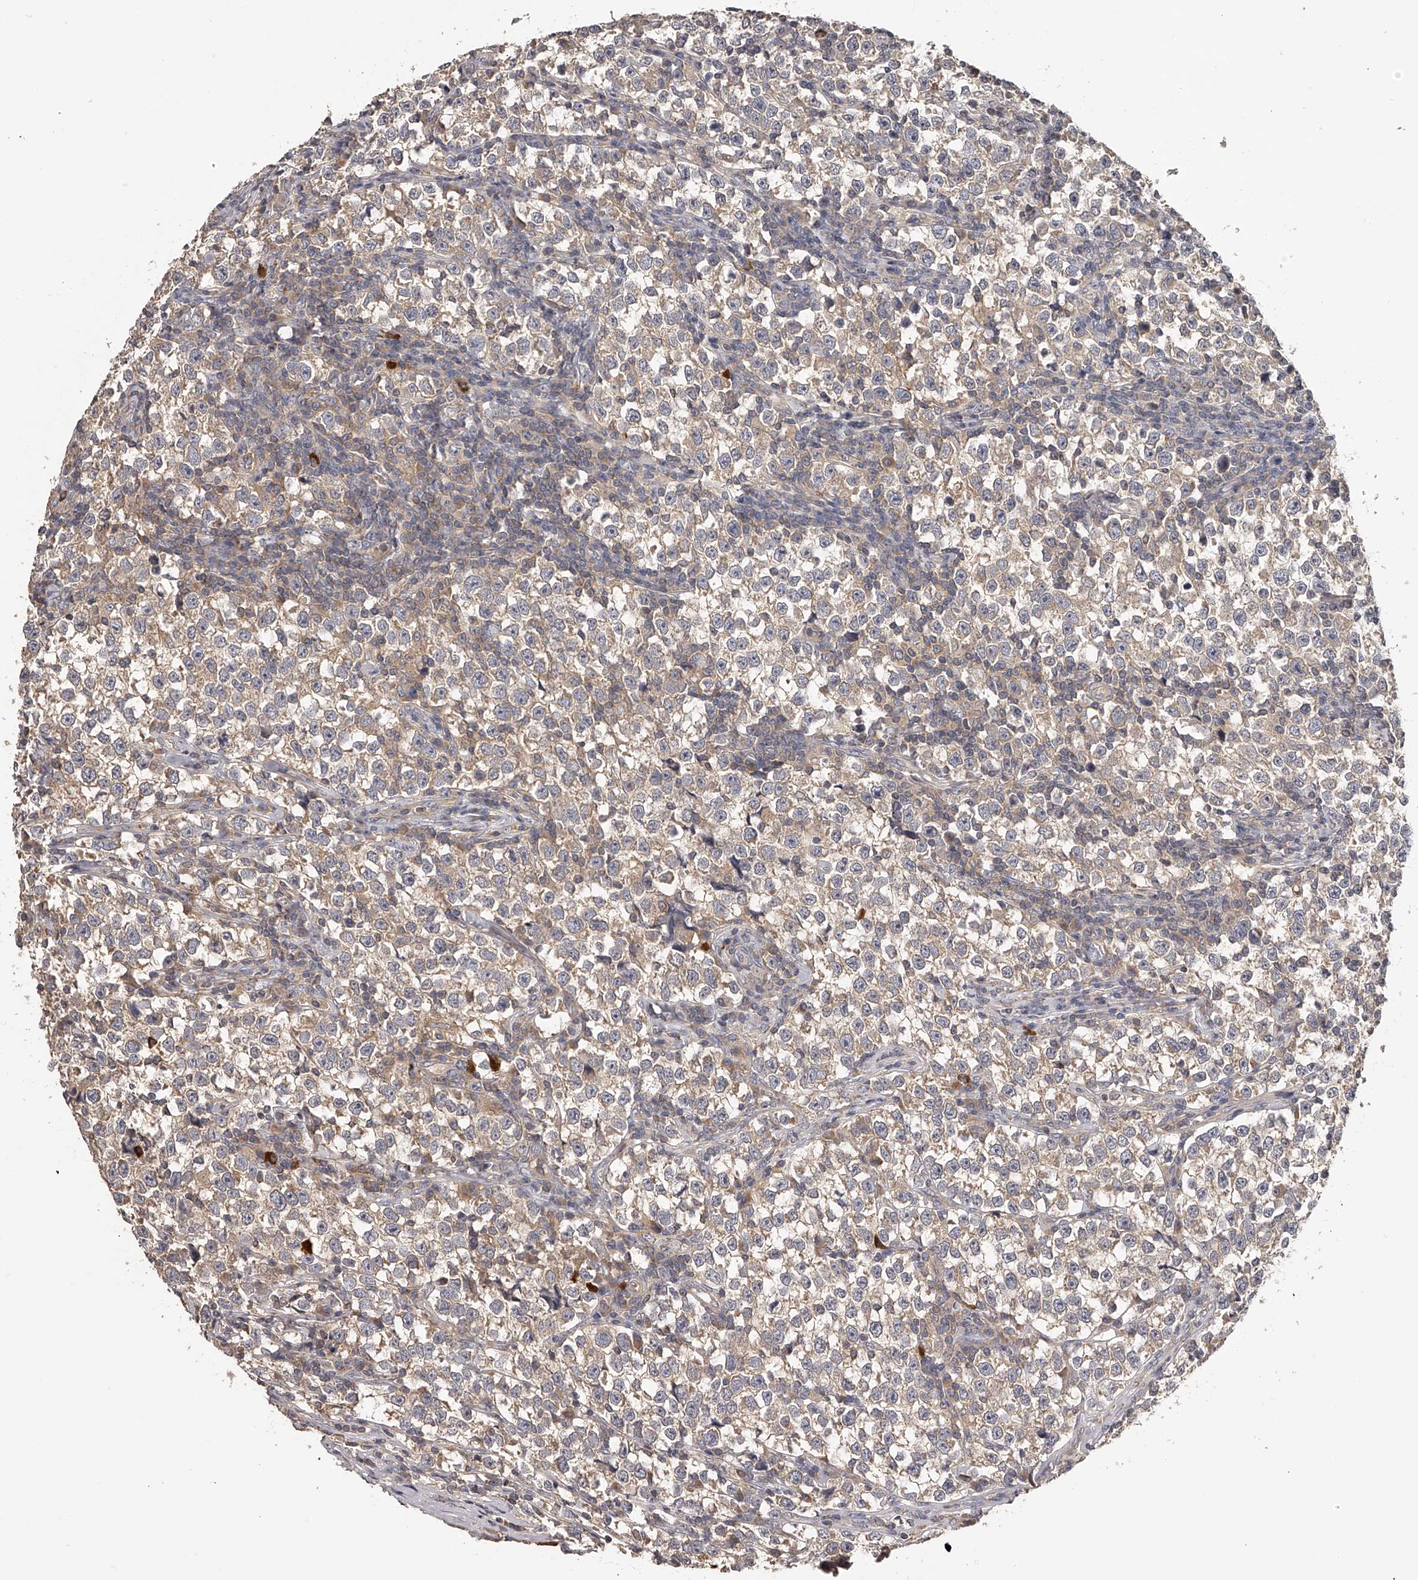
{"staining": {"intensity": "weak", "quantity": ">75%", "location": "cytoplasmic/membranous"}, "tissue": "testis cancer", "cell_type": "Tumor cells", "image_type": "cancer", "snomed": [{"axis": "morphology", "description": "Normal tissue, NOS"}, {"axis": "morphology", "description": "Seminoma, NOS"}, {"axis": "topography", "description": "Testis"}], "caption": "Testis cancer stained with a protein marker displays weak staining in tumor cells.", "gene": "TNN", "patient": {"sex": "male", "age": 43}}